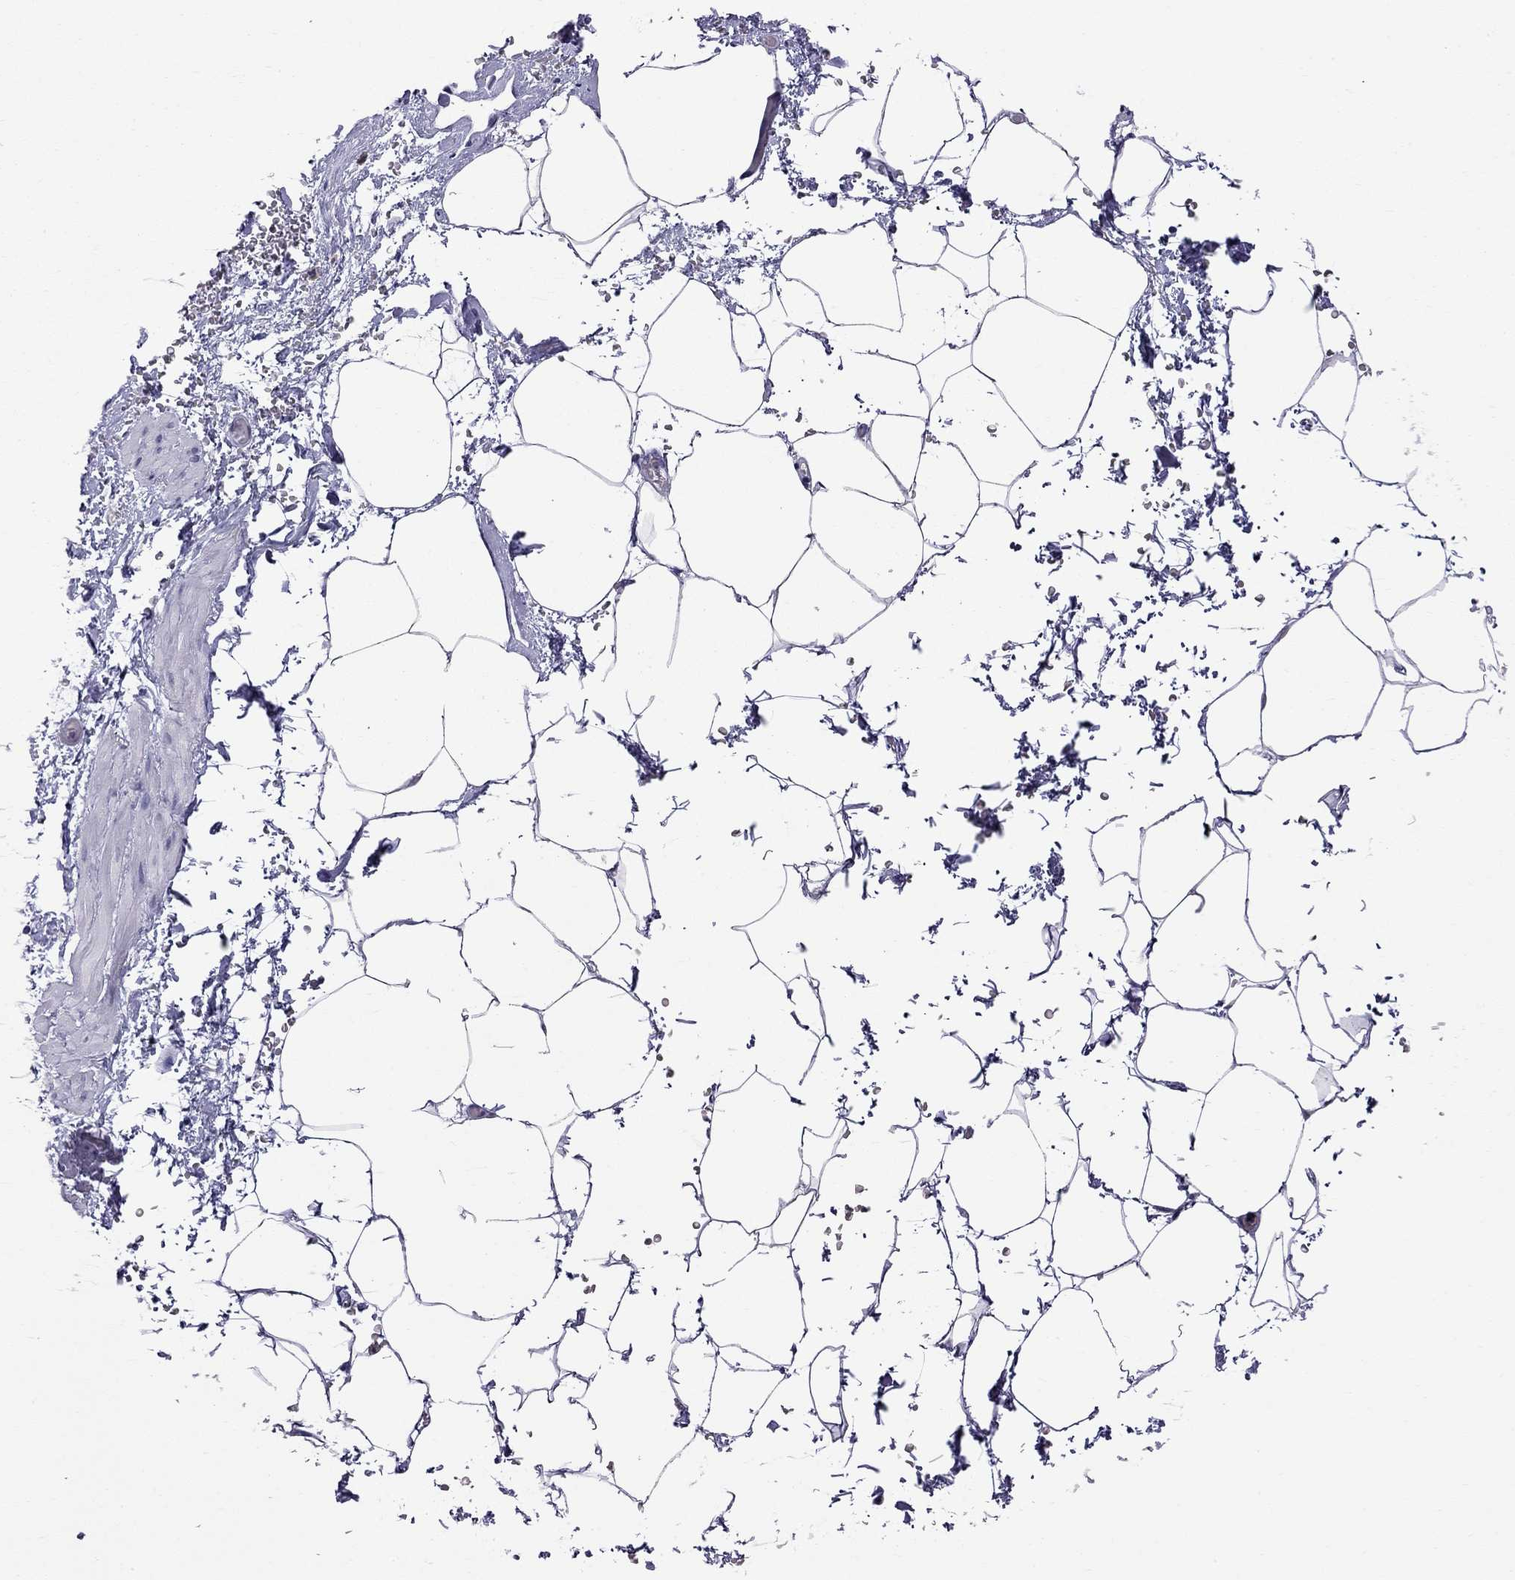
{"staining": {"intensity": "negative", "quantity": "none", "location": "none"}, "tissue": "adipose tissue", "cell_type": "Adipocytes", "image_type": "normal", "snomed": [{"axis": "morphology", "description": "Normal tissue, NOS"}, {"axis": "topography", "description": "Soft tissue"}, {"axis": "topography", "description": "Adipose tissue"}, {"axis": "topography", "description": "Vascular tissue"}, {"axis": "topography", "description": "Peripheral nerve tissue"}], "caption": "The IHC photomicrograph has no significant staining in adipocytes of adipose tissue.", "gene": "MUC15", "patient": {"sex": "male", "age": 68}}